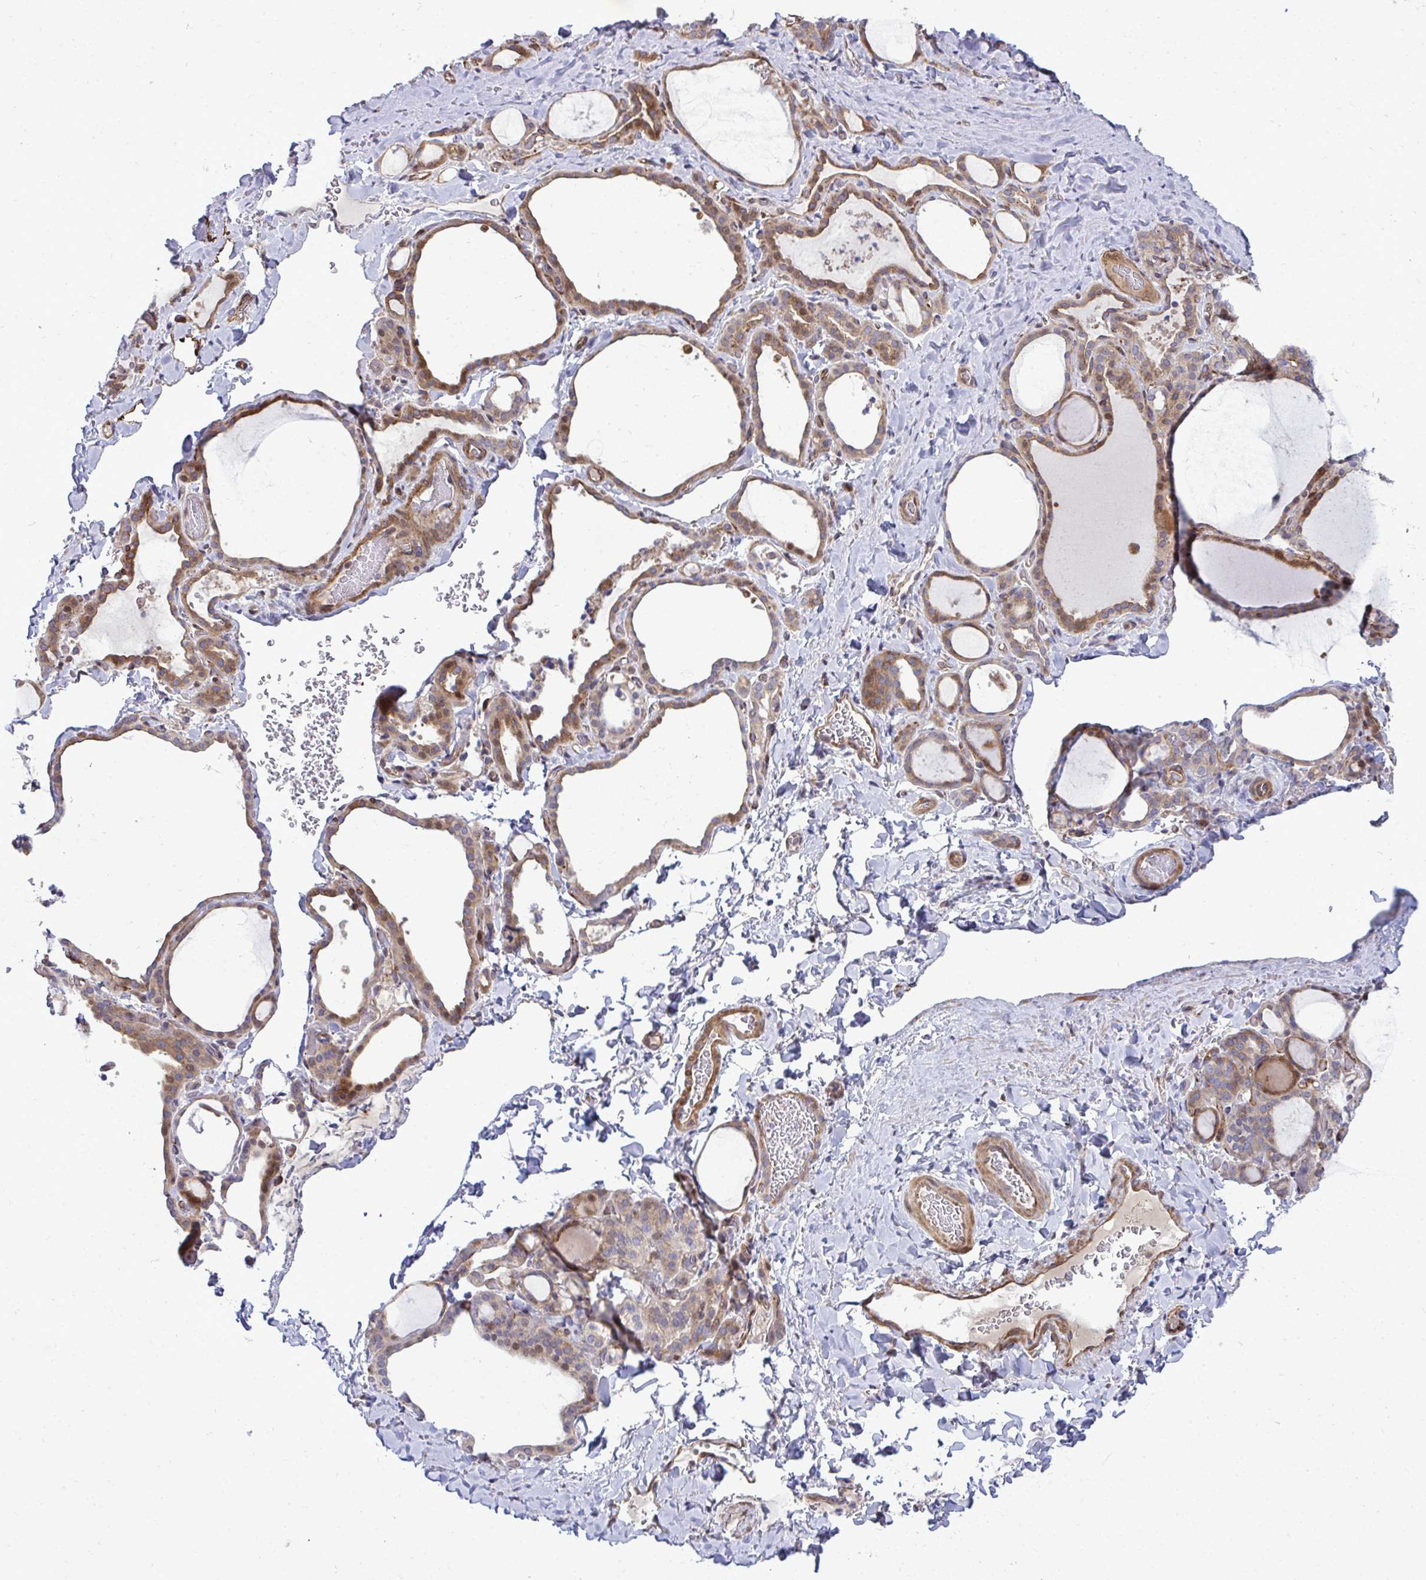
{"staining": {"intensity": "moderate", "quantity": ">75%", "location": "cytoplasmic/membranous"}, "tissue": "thyroid gland", "cell_type": "Glandular cells", "image_type": "normal", "snomed": [{"axis": "morphology", "description": "Normal tissue, NOS"}, {"axis": "topography", "description": "Thyroid gland"}], "caption": "Immunohistochemistry (IHC) of benign thyroid gland displays medium levels of moderate cytoplasmic/membranous expression in approximately >75% of glandular cells. The staining was performed using DAB to visualize the protein expression in brown, while the nuclei were stained in blue with hematoxylin (Magnification: 20x).", "gene": "ZSCAN9", "patient": {"sex": "female", "age": 22}}